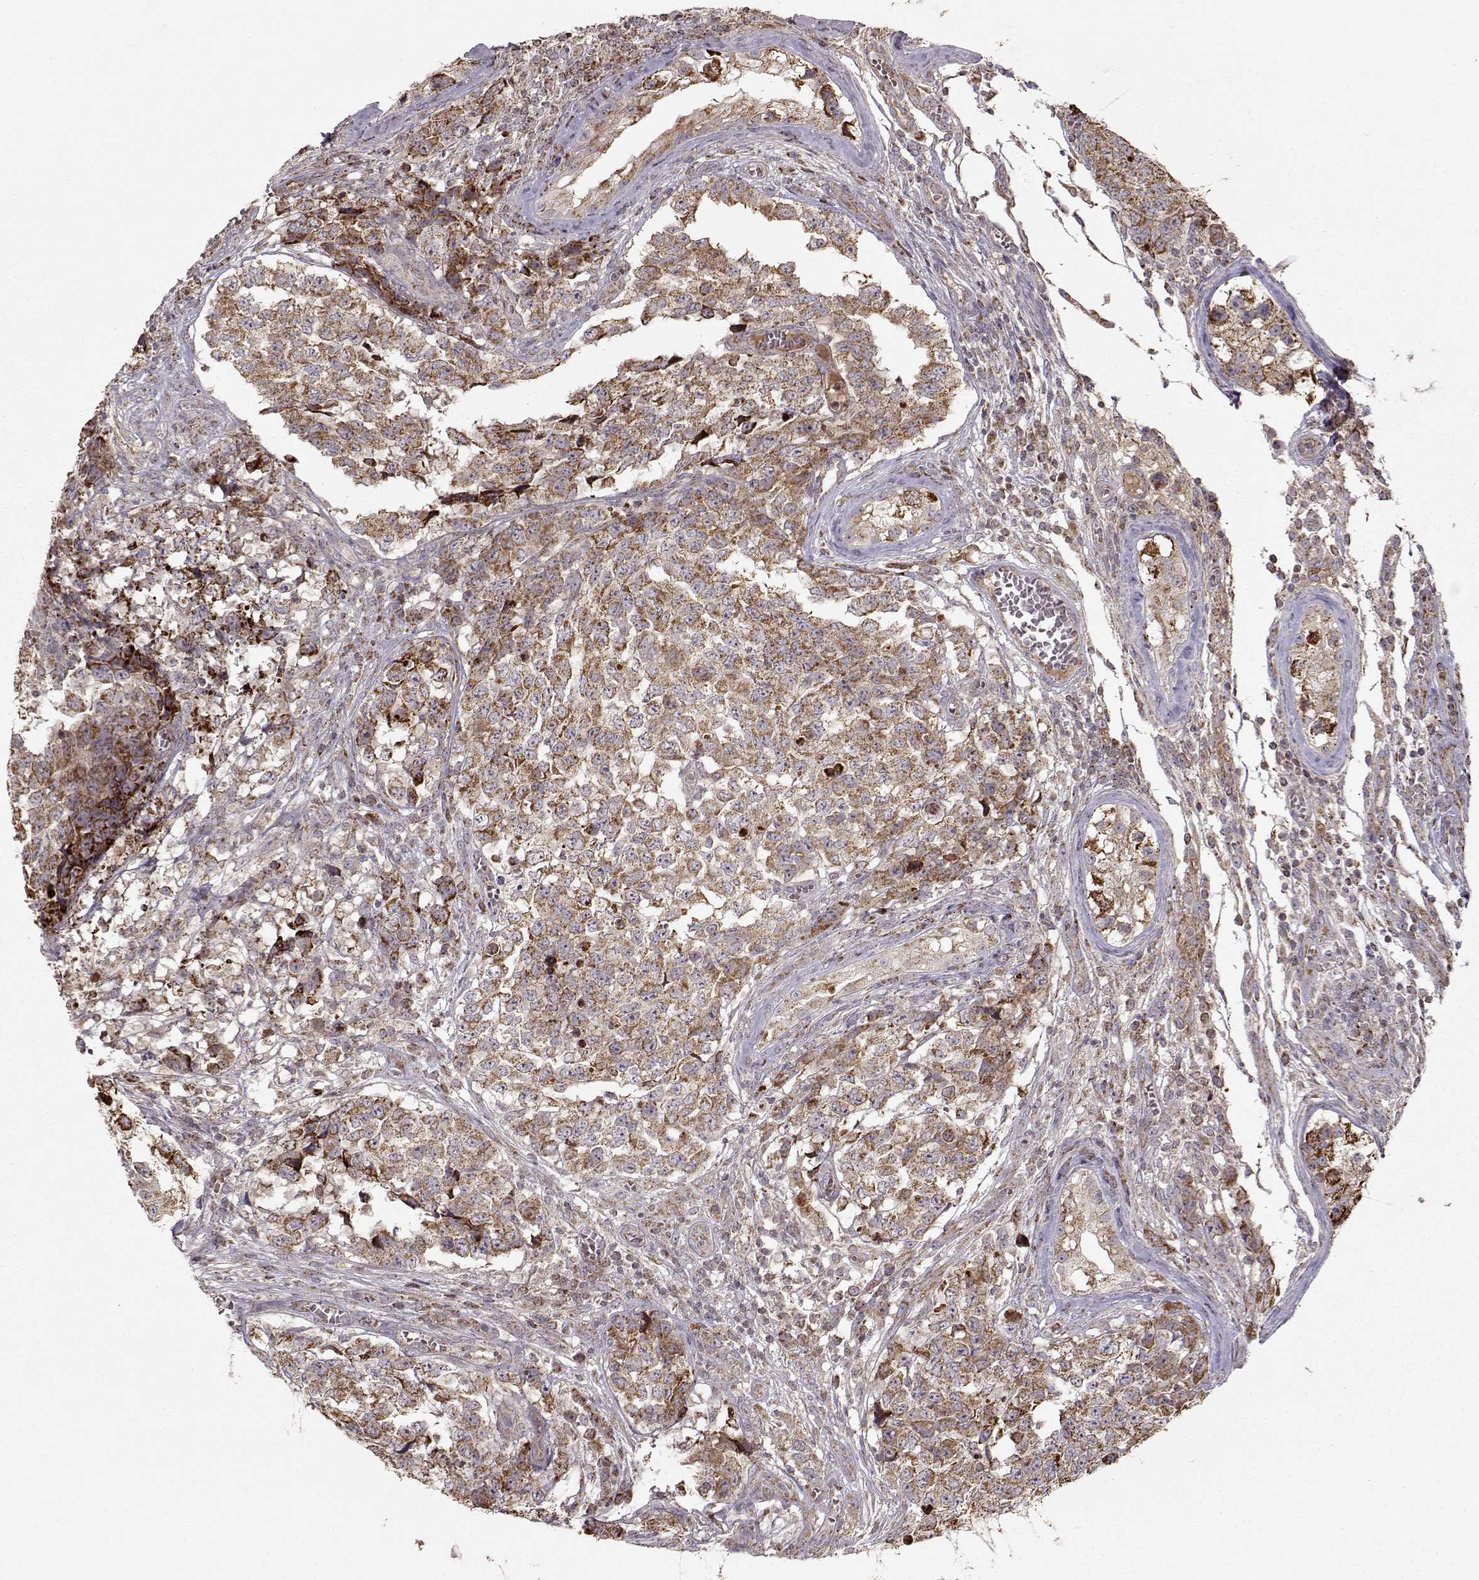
{"staining": {"intensity": "moderate", "quantity": ">75%", "location": "cytoplasmic/membranous"}, "tissue": "testis cancer", "cell_type": "Tumor cells", "image_type": "cancer", "snomed": [{"axis": "morphology", "description": "Carcinoma, Embryonal, NOS"}, {"axis": "topography", "description": "Testis"}], "caption": "Human testis cancer (embryonal carcinoma) stained with a protein marker displays moderate staining in tumor cells.", "gene": "CMTM3", "patient": {"sex": "male", "age": 23}}